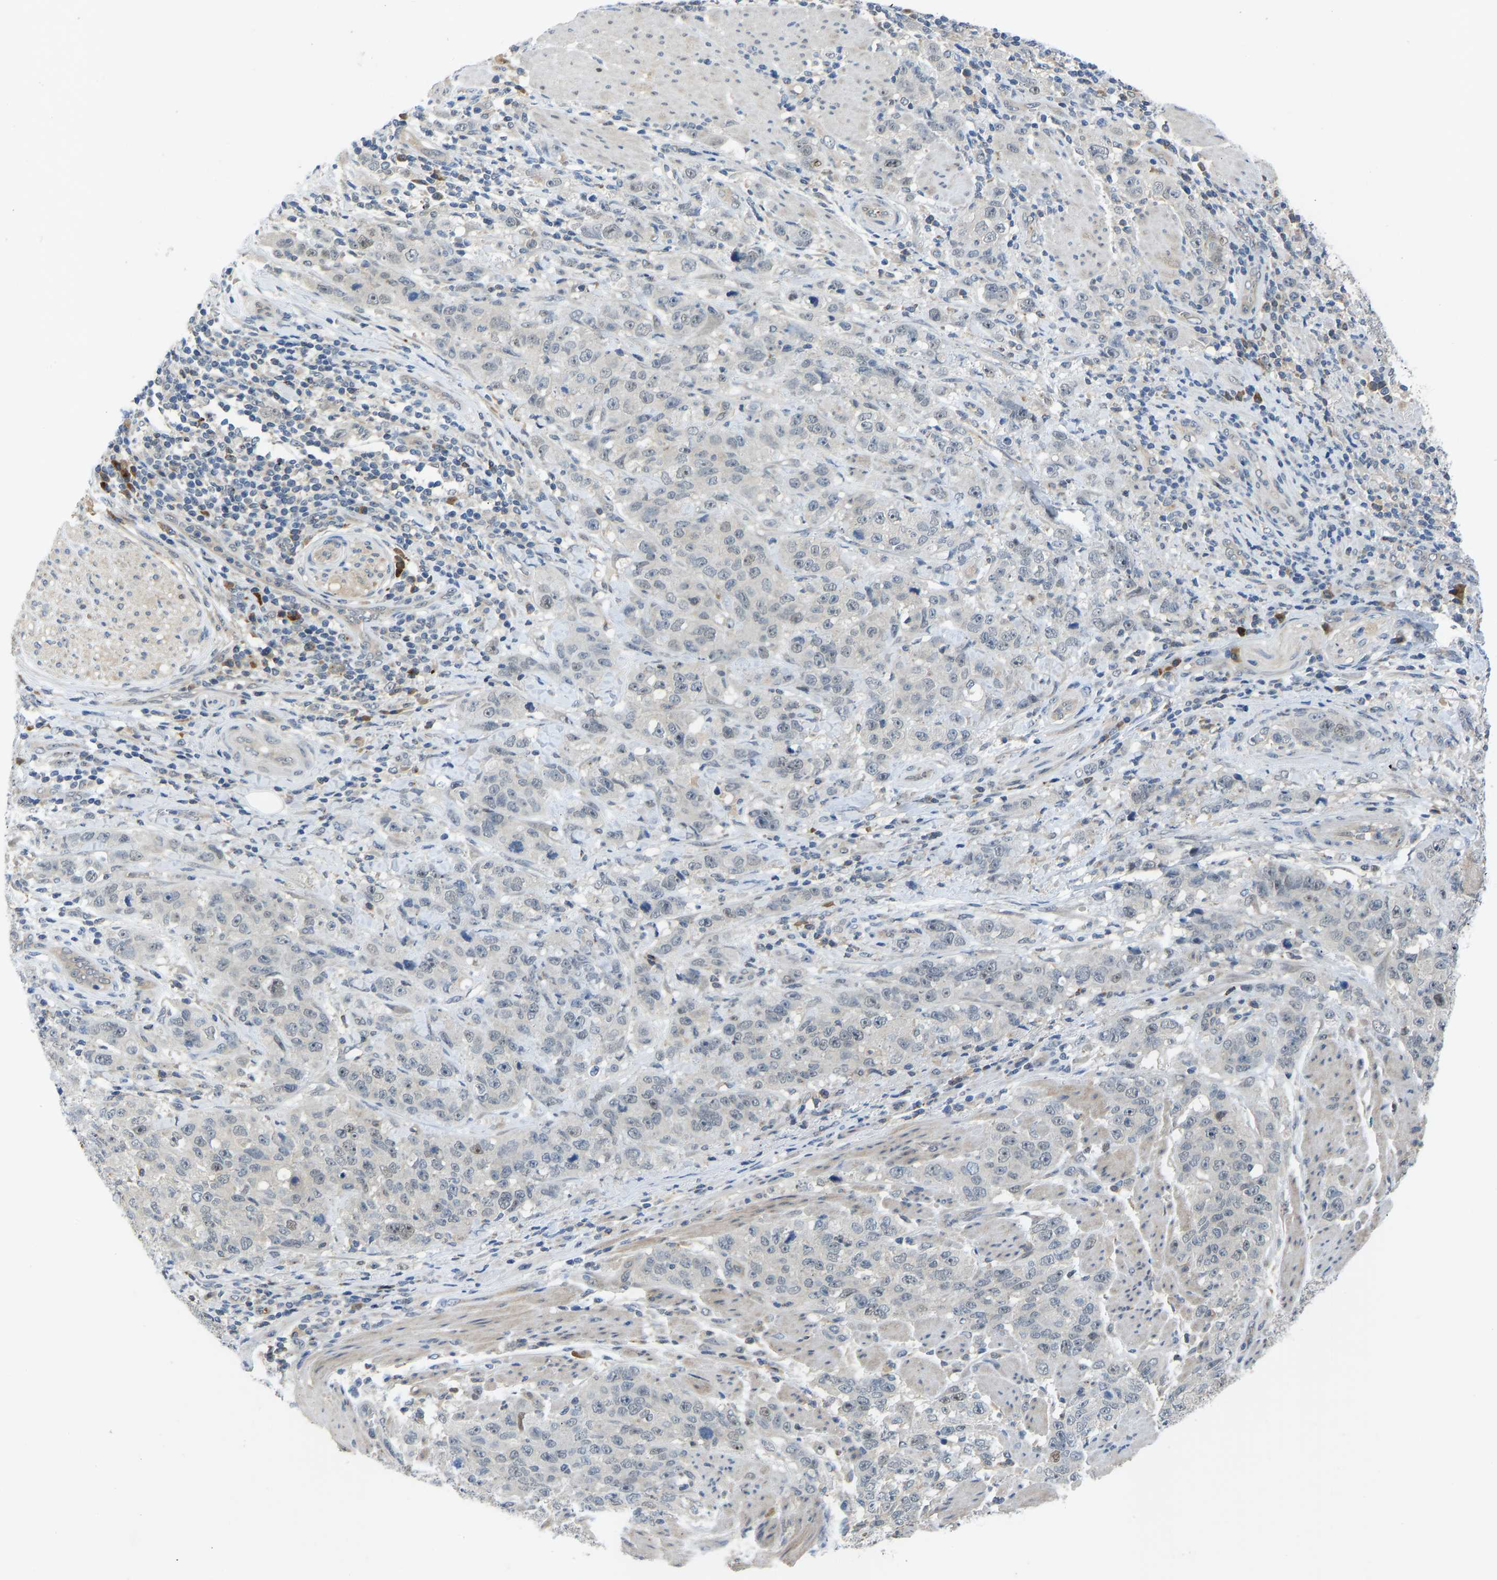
{"staining": {"intensity": "negative", "quantity": "none", "location": "none"}, "tissue": "stomach cancer", "cell_type": "Tumor cells", "image_type": "cancer", "snomed": [{"axis": "morphology", "description": "Adenocarcinoma, NOS"}, {"axis": "topography", "description": "Stomach"}], "caption": "There is no significant staining in tumor cells of adenocarcinoma (stomach).", "gene": "ZNF251", "patient": {"sex": "male", "age": 48}}